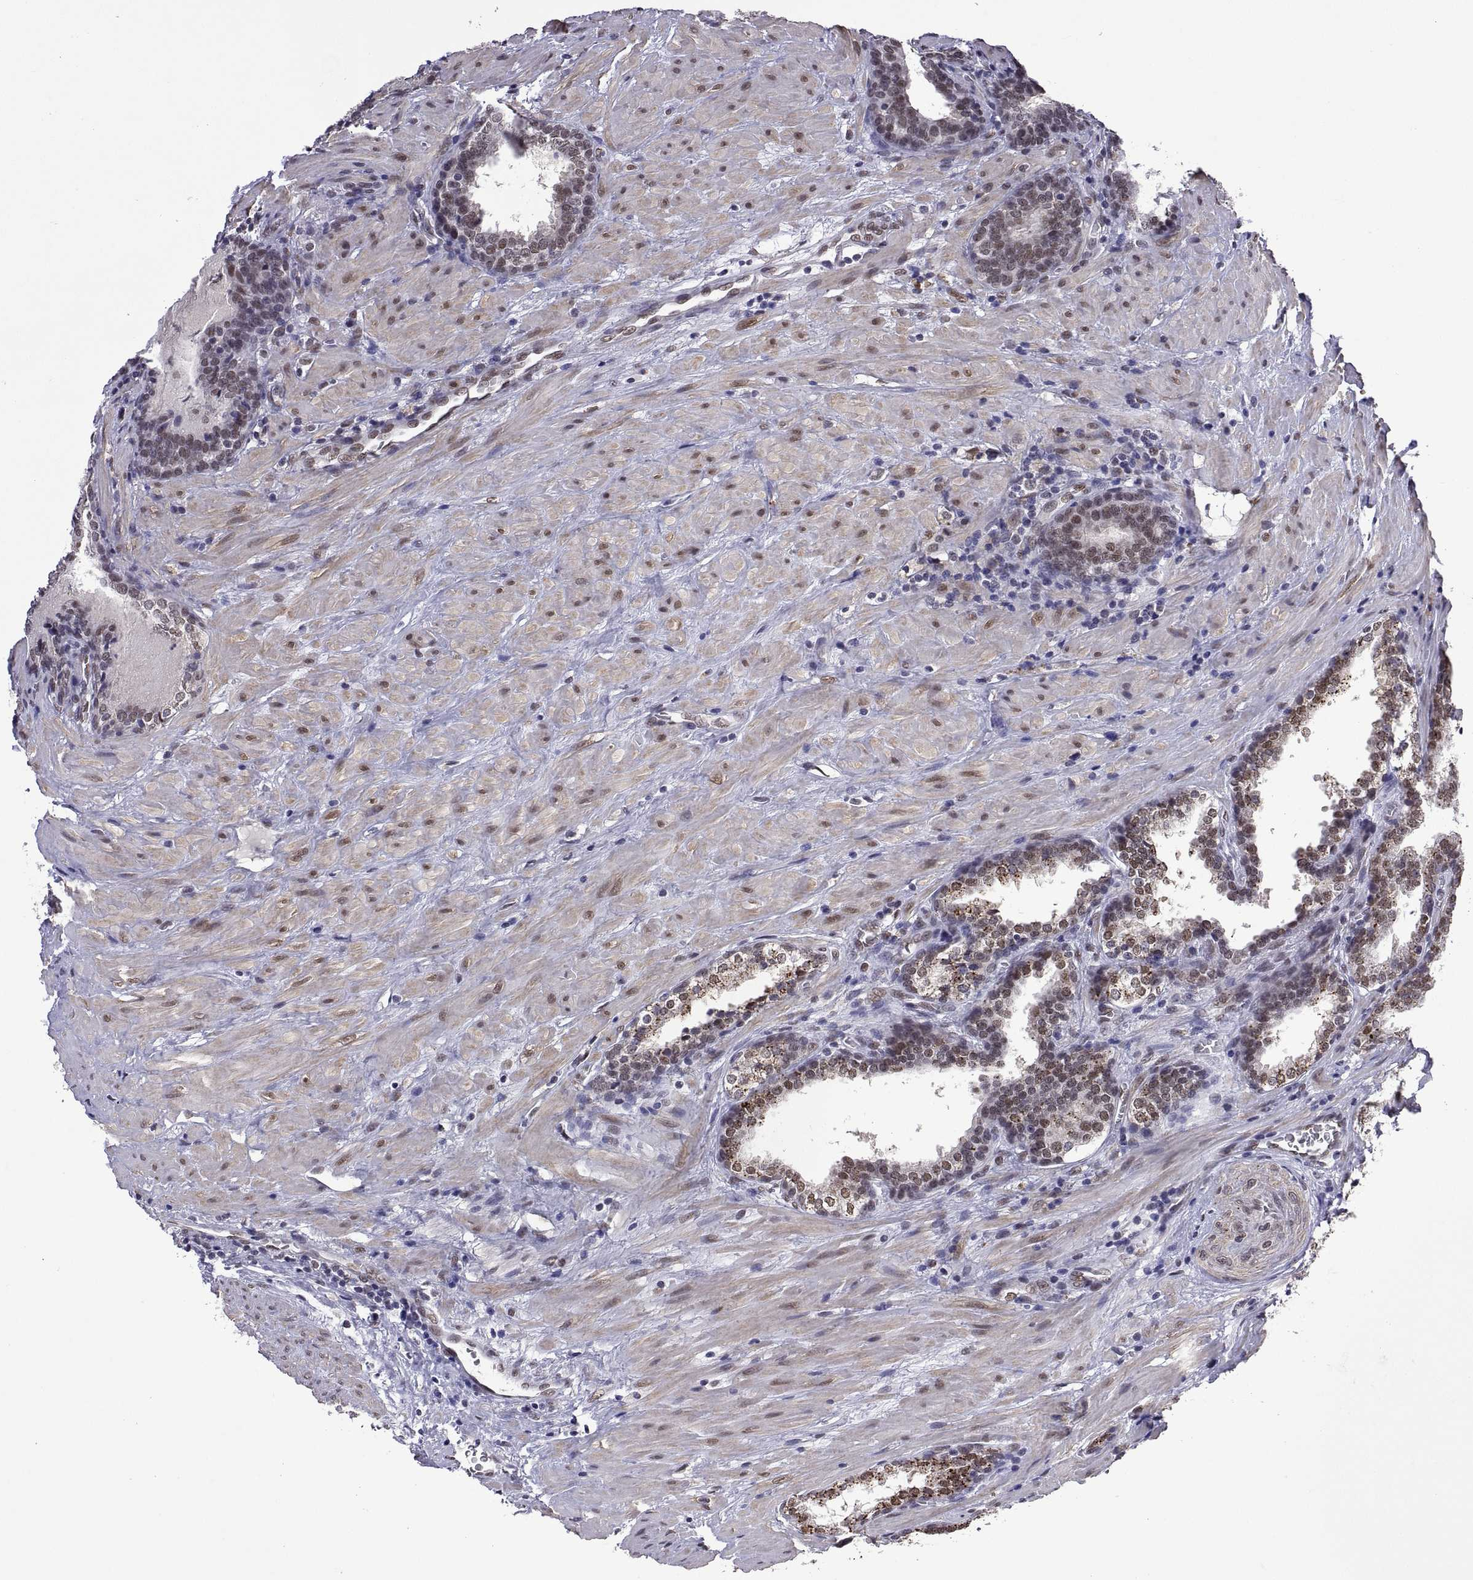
{"staining": {"intensity": "weak", "quantity": "25%-75%", "location": "nuclear"}, "tissue": "prostate cancer", "cell_type": "Tumor cells", "image_type": "cancer", "snomed": [{"axis": "morphology", "description": "Adenocarcinoma, NOS"}, {"axis": "topography", "description": "Prostate and seminal vesicle, NOS"}], "caption": "This is an image of immunohistochemistry staining of adenocarcinoma (prostate), which shows weak staining in the nuclear of tumor cells.", "gene": "NR4A1", "patient": {"sex": "male", "age": 63}}